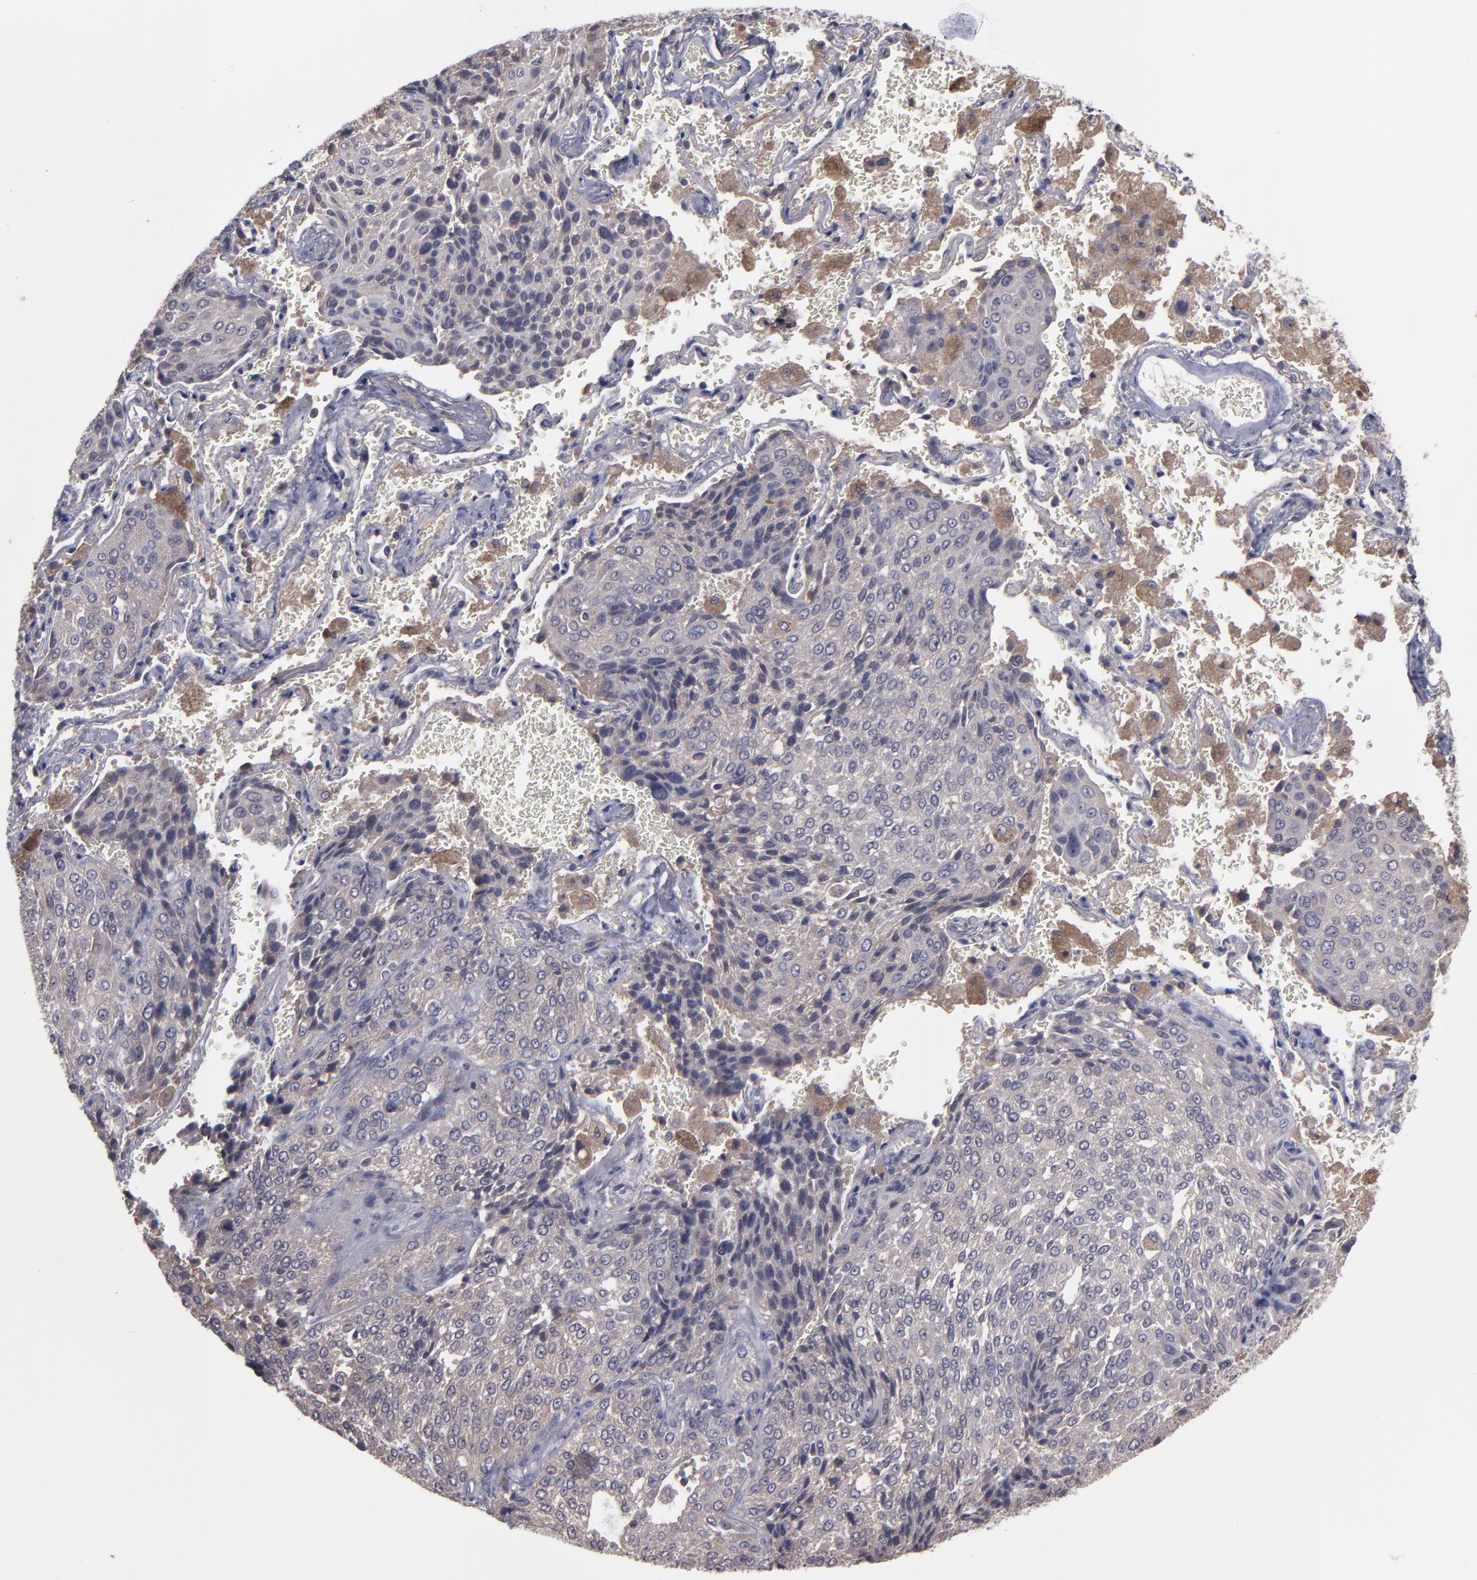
{"staining": {"intensity": "negative", "quantity": "none", "location": "none"}, "tissue": "lung cancer", "cell_type": "Tumor cells", "image_type": "cancer", "snomed": [{"axis": "morphology", "description": "Squamous cell carcinoma, NOS"}, {"axis": "topography", "description": "Lung"}], "caption": "This is an immunohistochemistry (IHC) micrograph of lung cancer. There is no expression in tumor cells.", "gene": "MMP11", "patient": {"sex": "male", "age": 54}}